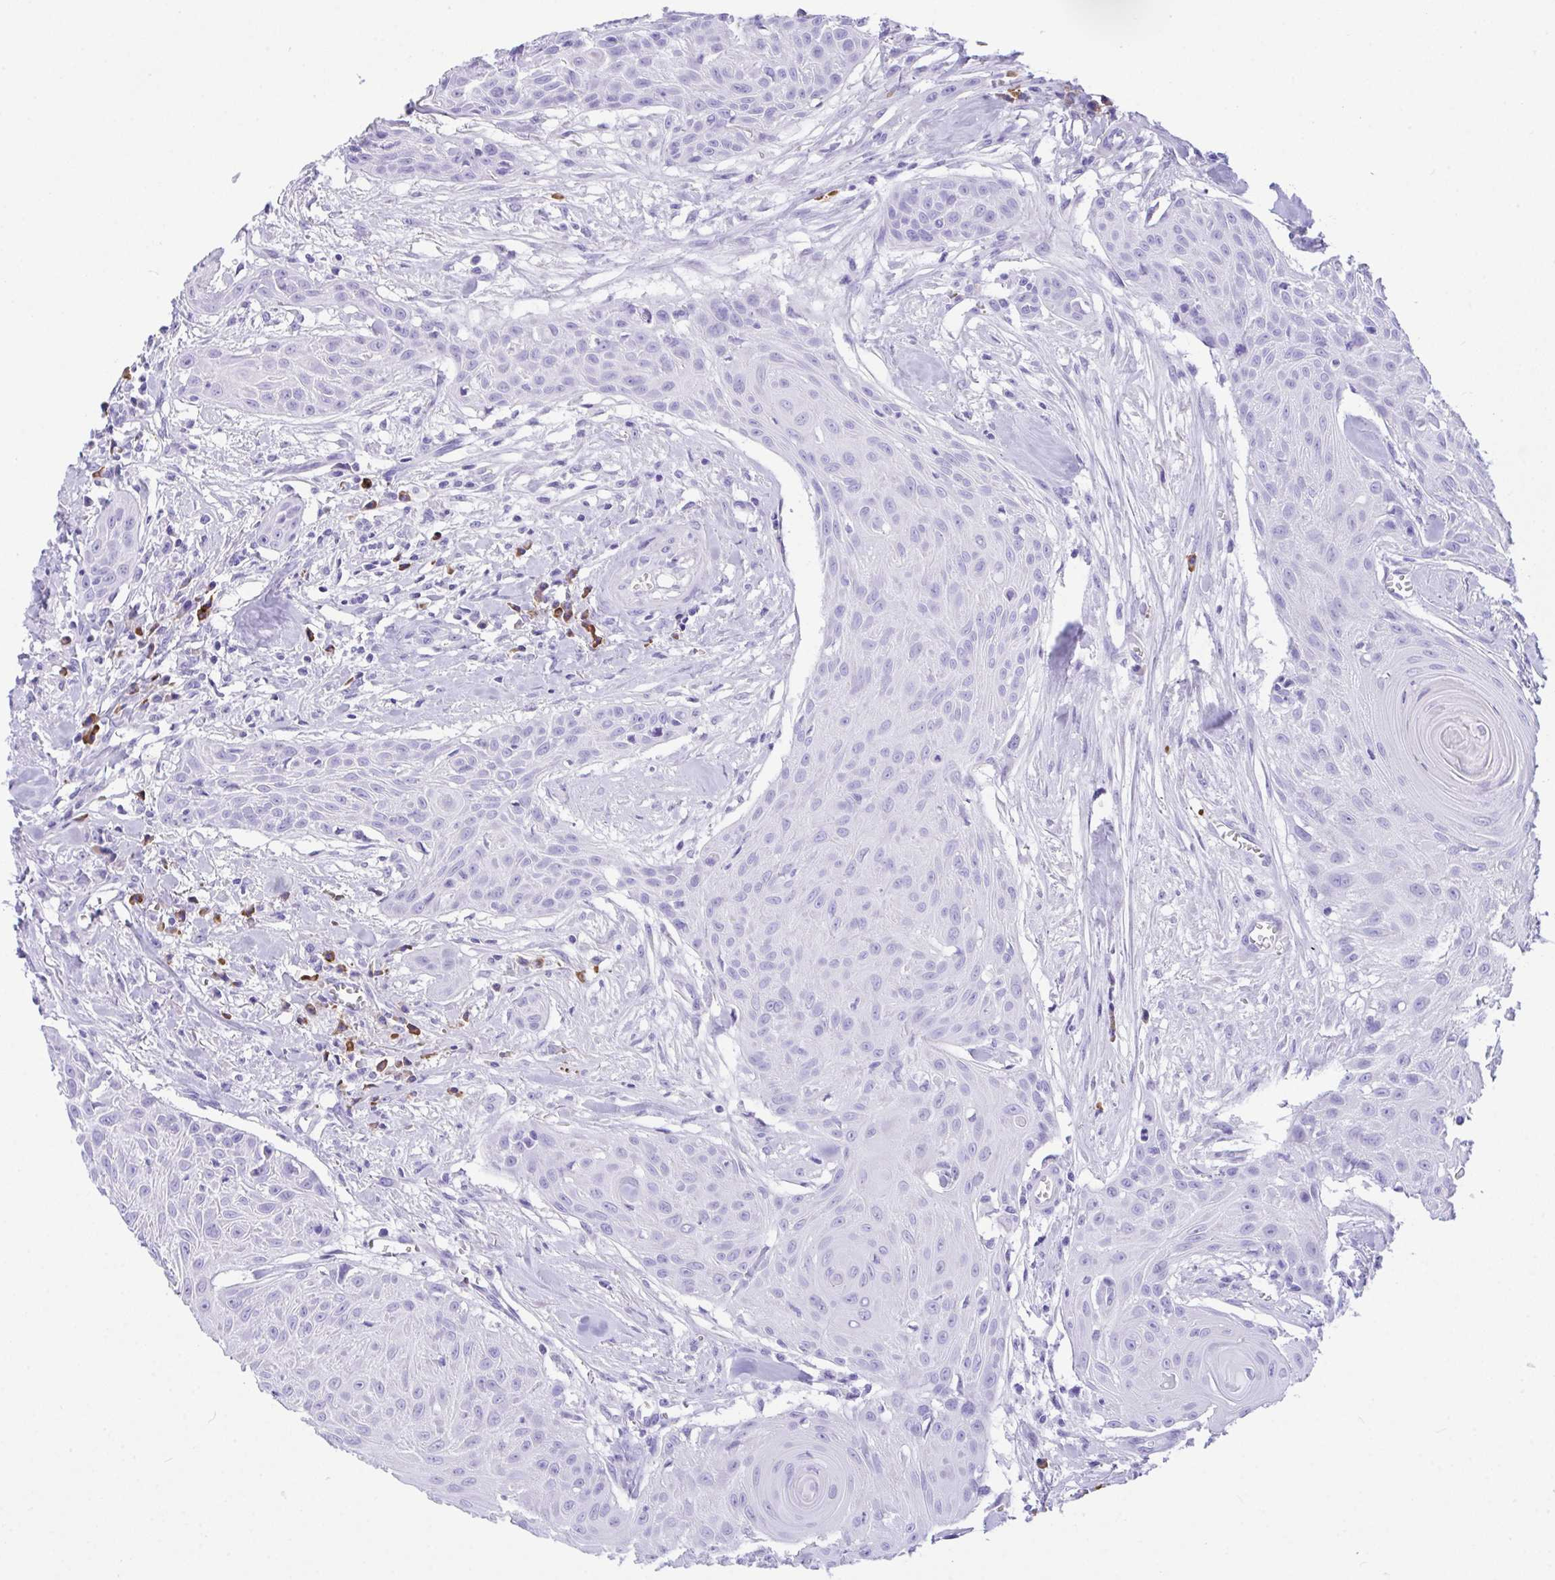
{"staining": {"intensity": "negative", "quantity": "none", "location": "none"}, "tissue": "head and neck cancer", "cell_type": "Tumor cells", "image_type": "cancer", "snomed": [{"axis": "morphology", "description": "Squamous cell carcinoma, NOS"}, {"axis": "topography", "description": "Lymph node"}, {"axis": "topography", "description": "Salivary gland"}, {"axis": "topography", "description": "Head-Neck"}], "caption": "IHC photomicrograph of neoplastic tissue: head and neck squamous cell carcinoma stained with DAB demonstrates no significant protein expression in tumor cells.", "gene": "BEST4", "patient": {"sex": "female", "age": 74}}